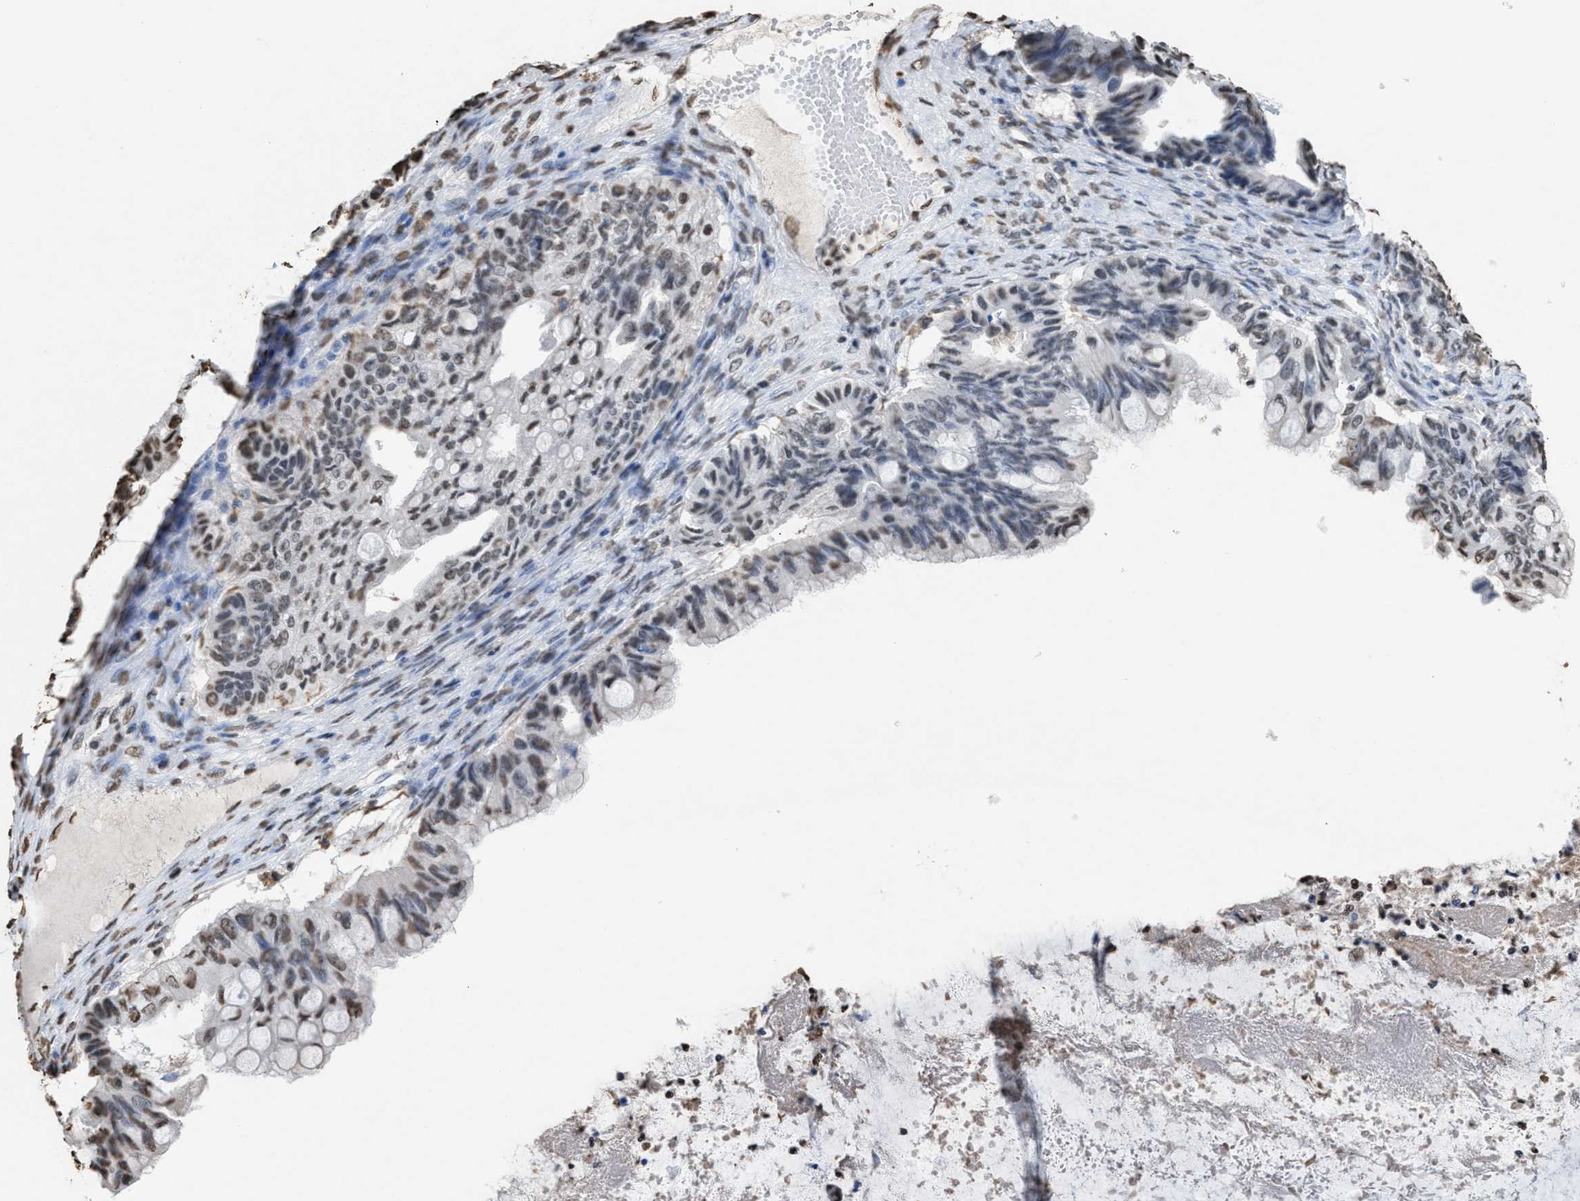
{"staining": {"intensity": "moderate", "quantity": "25%-75%", "location": "nuclear"}, "tissue": "ovarian cancer", "cell_type": "Tumor cells", "image_type": "cancer", "snomed": [{"axis": "morphology", "description": "Cystadenocarcinoma, mucinous, NOS"}, {"axis": "topography", "description": "Ovary"}], "caption": "A medium amount of moderate nuclear positivity is appreciated in approximately 25%-75% of tumor cells in ovarian cancer tissue. (DAB (3,3'-diaminobenzidine) IHC, brown staining for protein, blue staining for nuclei).", "gene": "NUP88", "patient": {"sex": "female", "age": 80}}